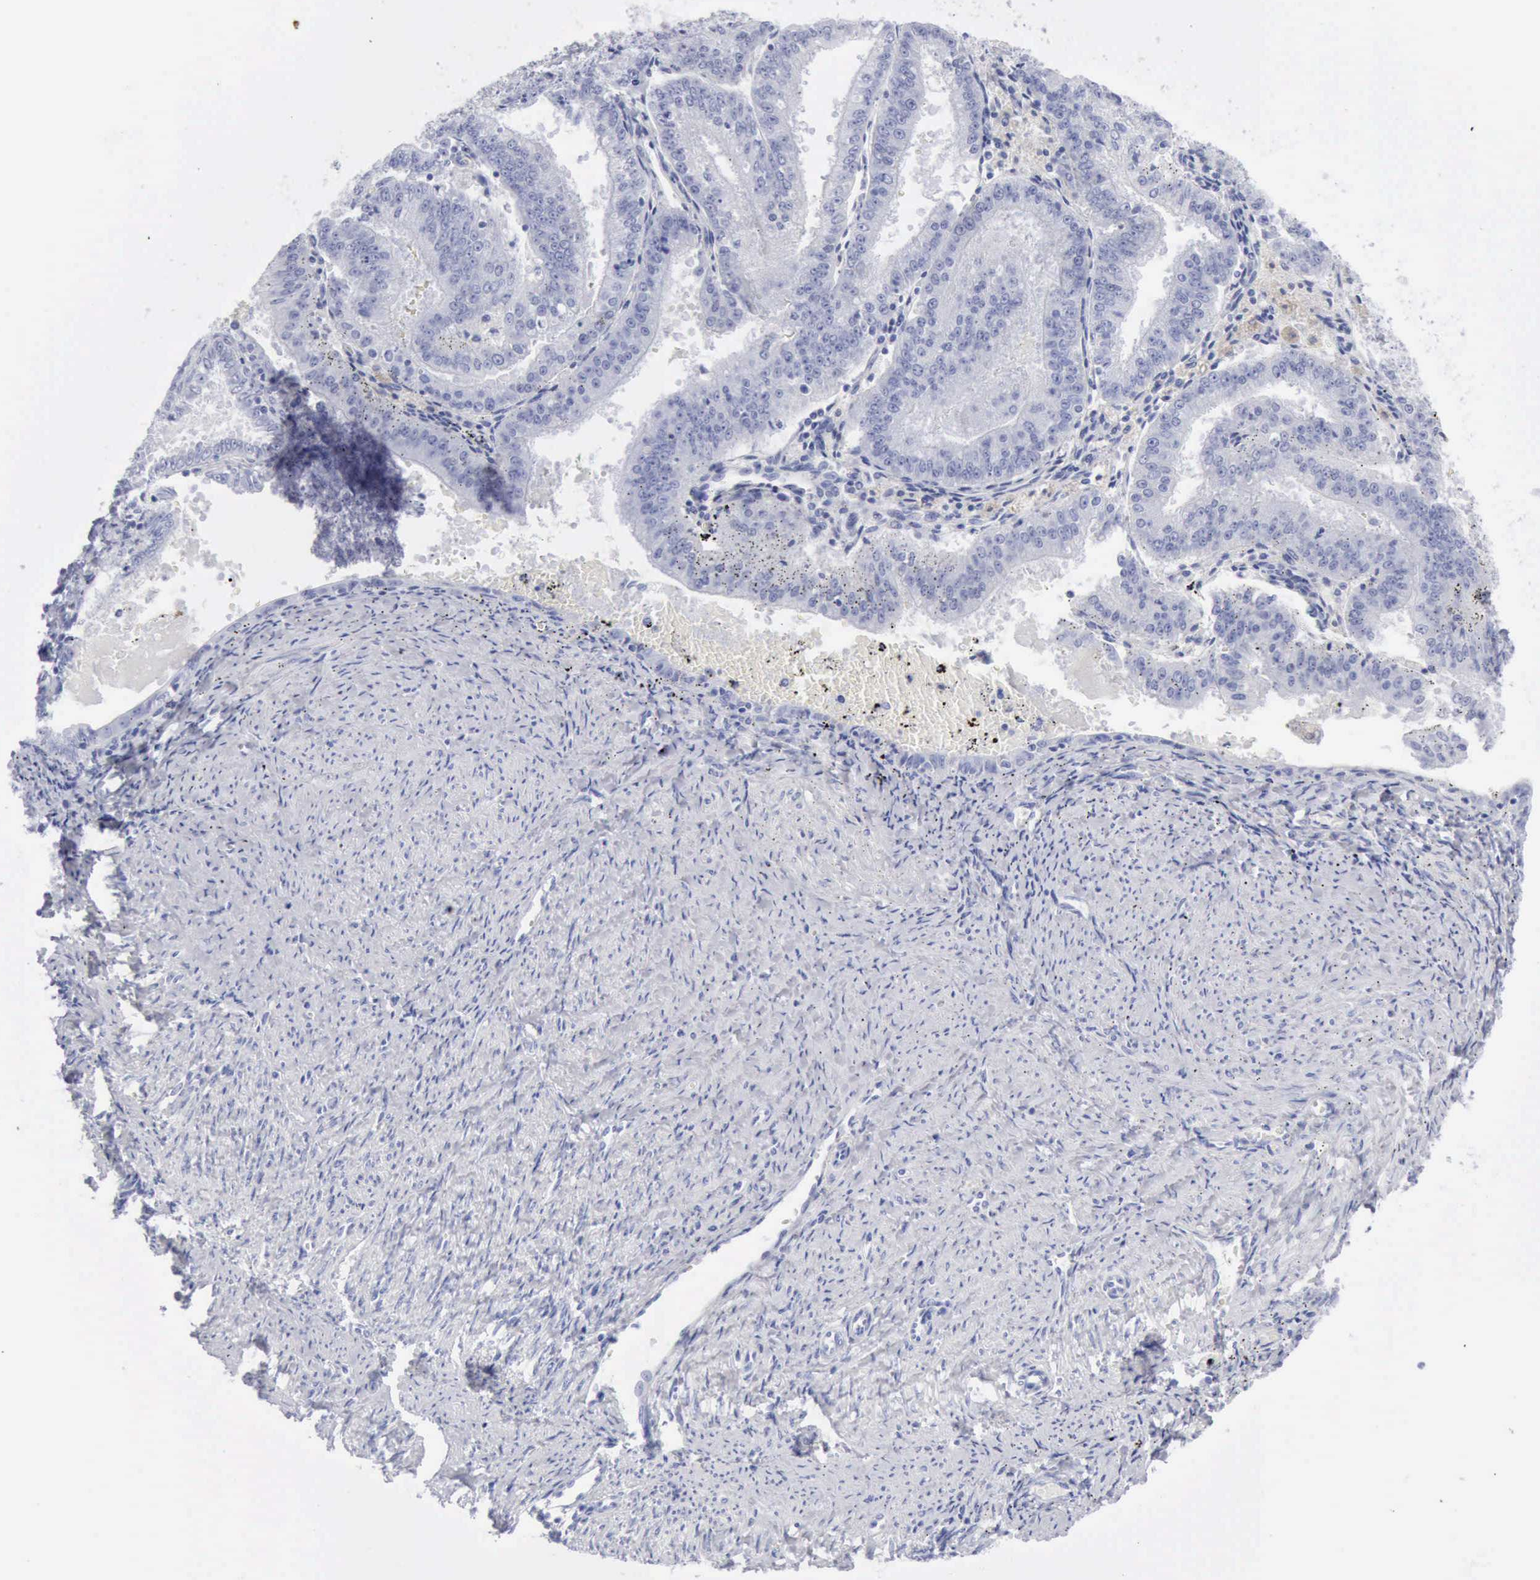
{"staining": {"intensity": "negative", "quantity": "none", "location": "none"}, "tissue": "endometrial cancer", "cell_type": "Tumor cells", "image_type": "cancer", "snomed": [{"axis": "morphology", "description": "Adenocarcinoma, NOS"}, {"axis": "topography", "description": "Endometrium"}], "caption": "An IHC histopathology image of endometrial cancer (adenocarcinoma) is shown. There is no staining in tumor cells of endometrial cancer (adenocarcinoma). Brightfield microscopy of IHC stained with DAB (brown) and hematoxylin (blue), captured at high magnification.", "gene": "KRT10", "patient": {"sex": "female", "age": 66}}